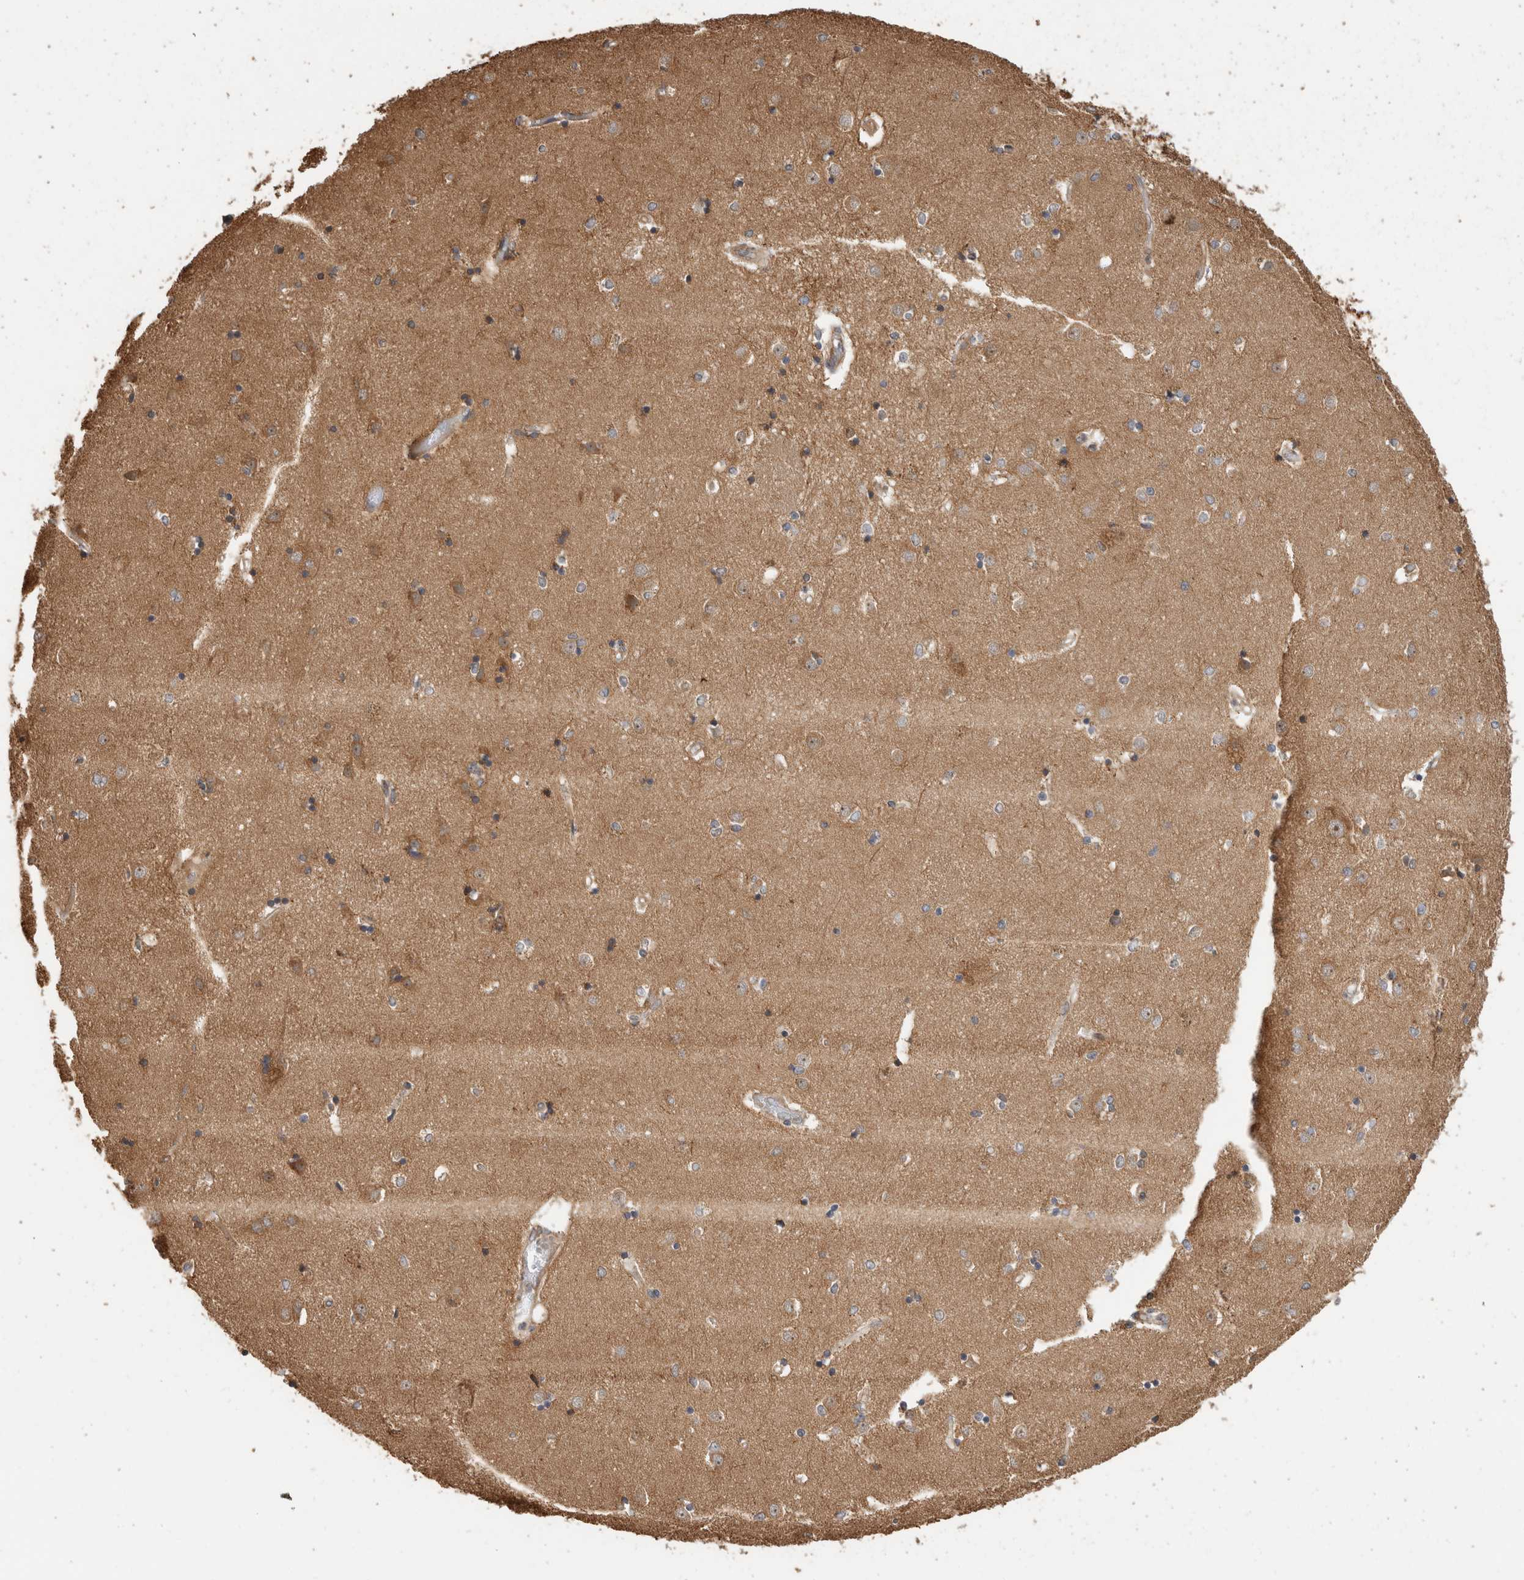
{"staining": {"intensity": "moderate", "quantity": ">75%", "location": "cytoplasmic/membranous"}, "tissue": "caudate", "cell_type": "Glial cells", "image_type": "normal", "snomed": [{"axis": "morphology", "description": "Normal tissue, NOS"}, {"axis": "topography", "description": "Lateral ventricle wall"}], "caption": "Human caudate stained with a brown dye reveals moderate cytoplasmic/membranous positive staining in about >75% of glial cells.", "gene": "PCDHB15", "patient": {"sex": "male", "age": 45}}